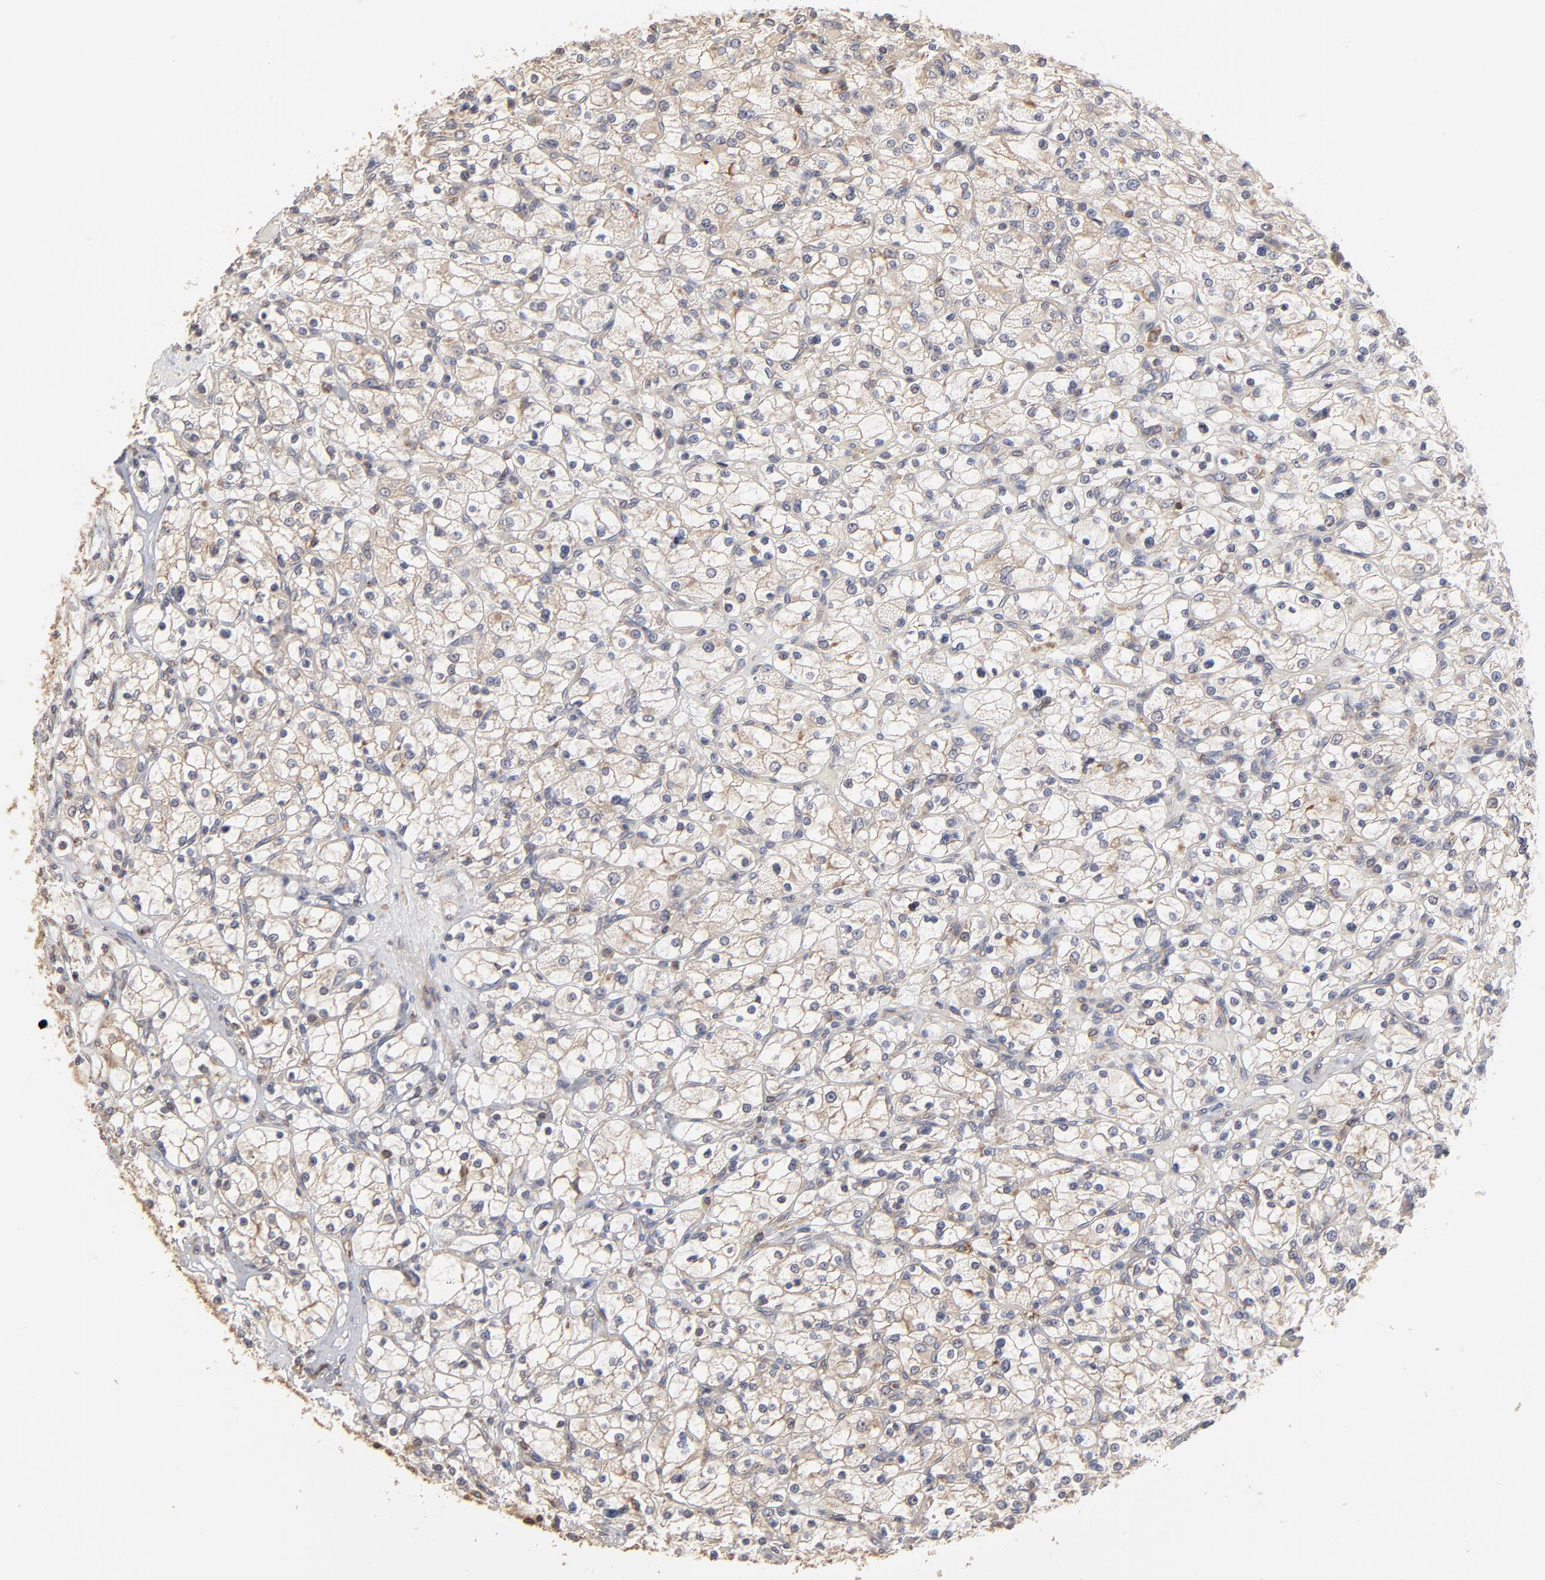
{"staining": {"intensity": "weak", "quantity": "<25%", "location": "cytoplasmic/membranous"}, "tissue": "renal cancer", "cell_type": "Tumor cells", "image_type": "cancer", "snomed": [{"axis": "morphology", "description": "Adenocarcinoma, NOS"}, {"axis": "topography", "description": "Kidney"}], "caption": "IHC of human renal cancer shows no expression in tumor cells. The staining was performed using DAB (3,3'-diaminobenzidine) to visualize the protein expression in brown, while the nuclei were stained in blue with hematoxylin (Magnification: 20x).", "gene": "RNF213", "patient": {"sex": "female", "age": 83}}